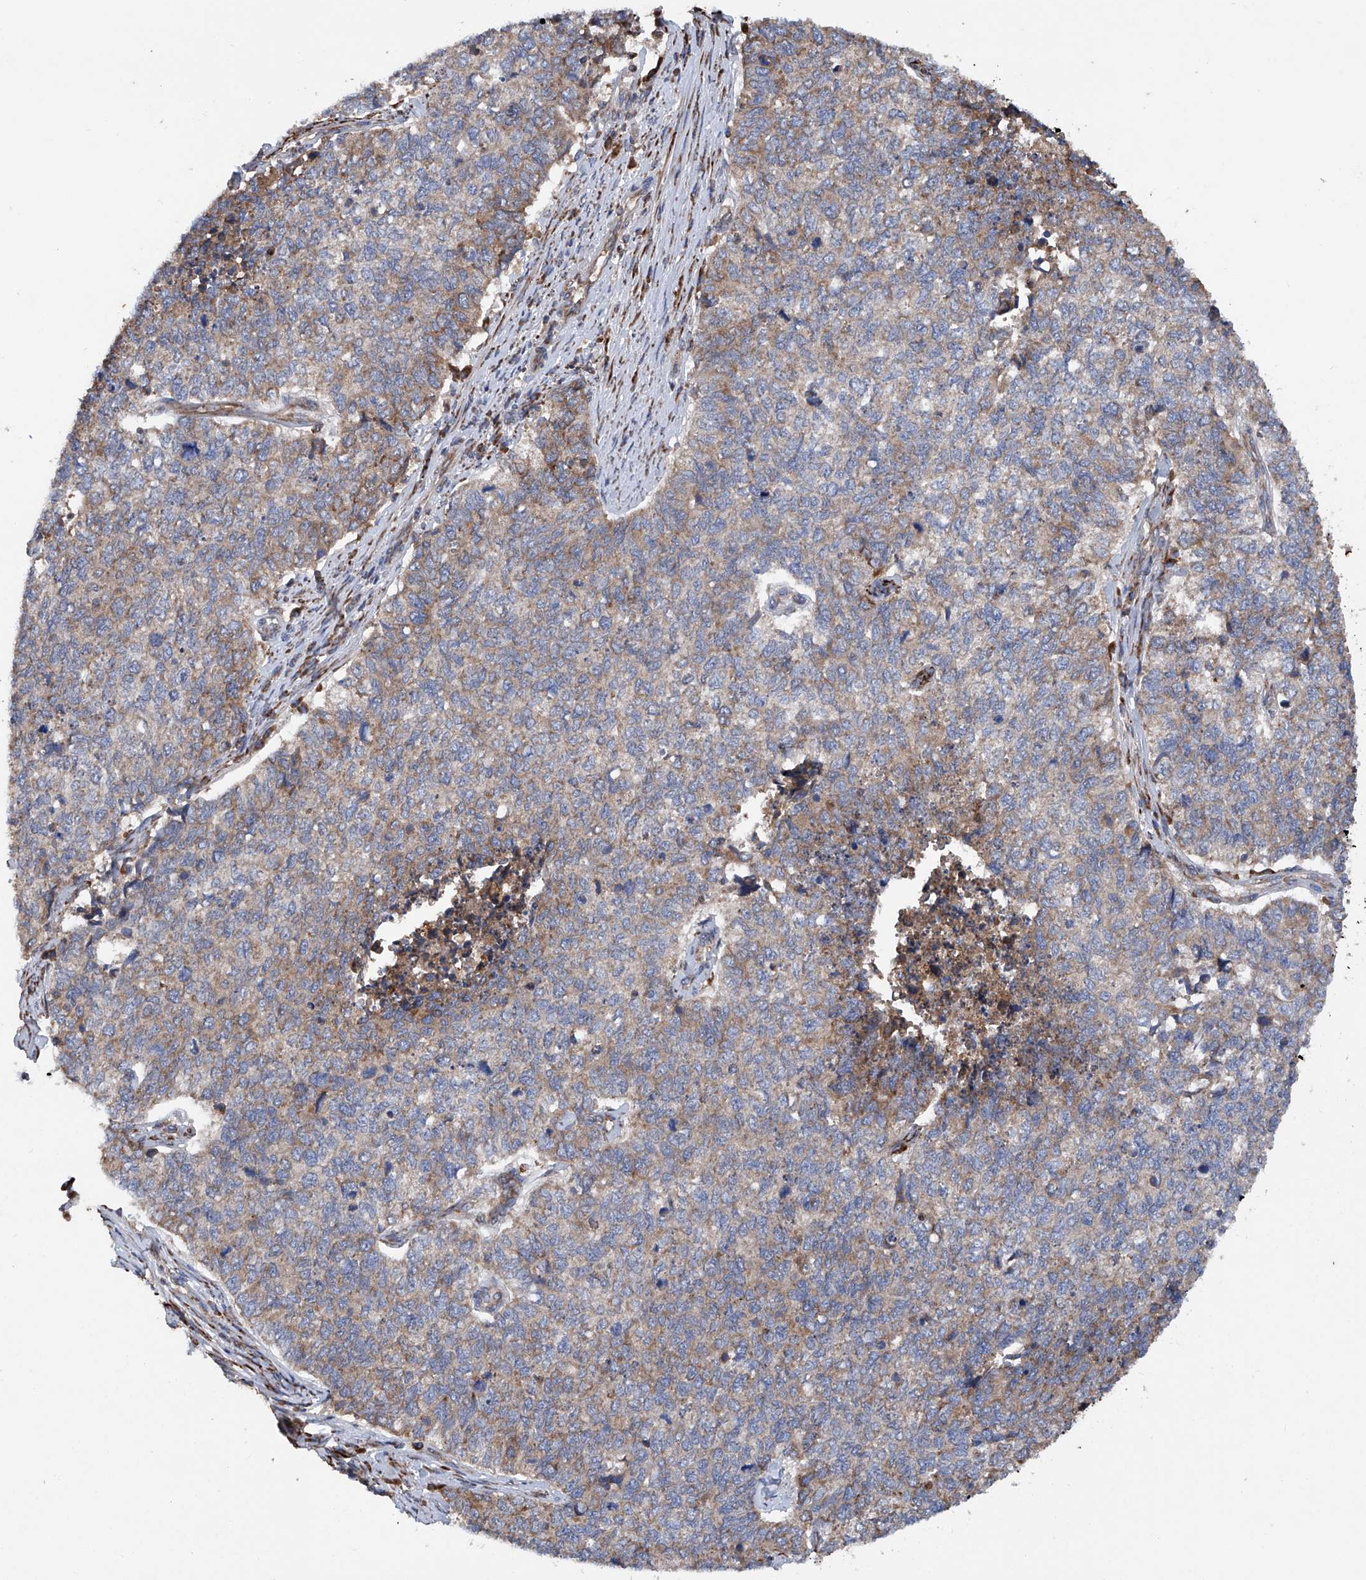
{"staining": {"intensity": "moderate", "quantity": "25%-75%", "location": "cytoplasmic/membranous"}, "tissue": "cervical cancer", "cell_type": "Tumor cells", "image_type": "cancer", "snomed": [{"axis": "morphology", "description": "Squamous cell carcinoma, NOS"}, {"axis": "topography", "description": "Cervix"}], "caption": "Immunohistochemistry (IHC) photomicrograph of neoplastic tissue: human cervical cancer stained using immunohistochemistry (IHC) shows medium levels of moderate protein expression localized specifically in the cytoplasmic/membranous of tumor cells, appearing as a cytoplasmic/membranous brown color.", "gene": "ASCC3", "patient": {"sex": "female", "age": 63}}